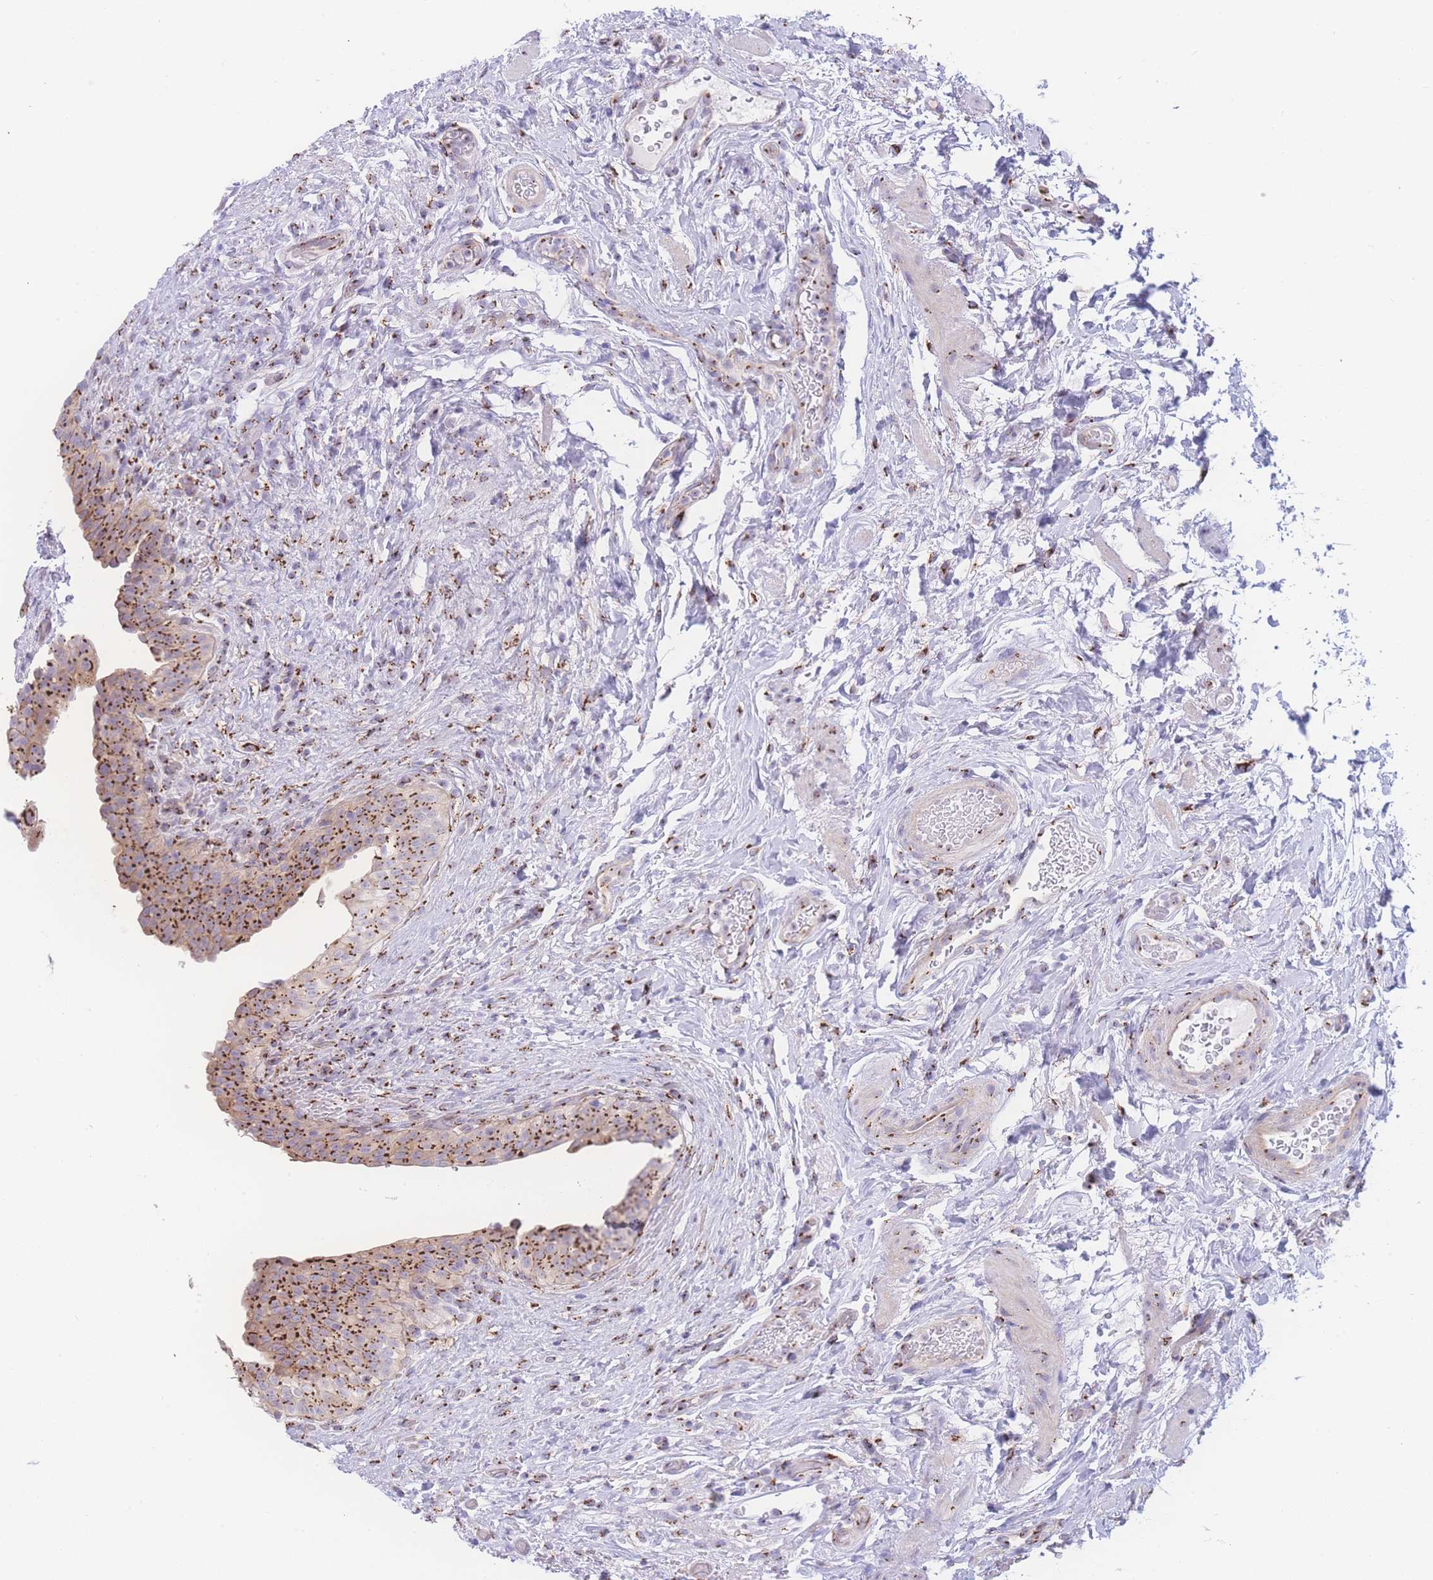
{"staining": {"intensity": "strong", "quantity": ">75%", "location": "cytoplasmic/membranous"}, "tissue": "urinary bladder", "cell_type": "Urothelial cells", "image_type": "normal", "snomed": [{"axis": "morphology", "description": "Normal tissue, NOS"}, {"axis": "topography", "description": "Urinary bladder"}], "caption": "High-power microscopy captured an immunohistochemistry (IHC) micrograph of normal urinary bladder, revealing strong cytoplasmic/membranous expression in approximately >75% of urothelial cells. (Stains: DAB (3,3'-diaminobenzidine) in brown, nuclei in blue, Microscopy: brightfield microscopy at high magnification).", "gene": "GOLM2", "patient": {"sex": "male", "age": 69}}